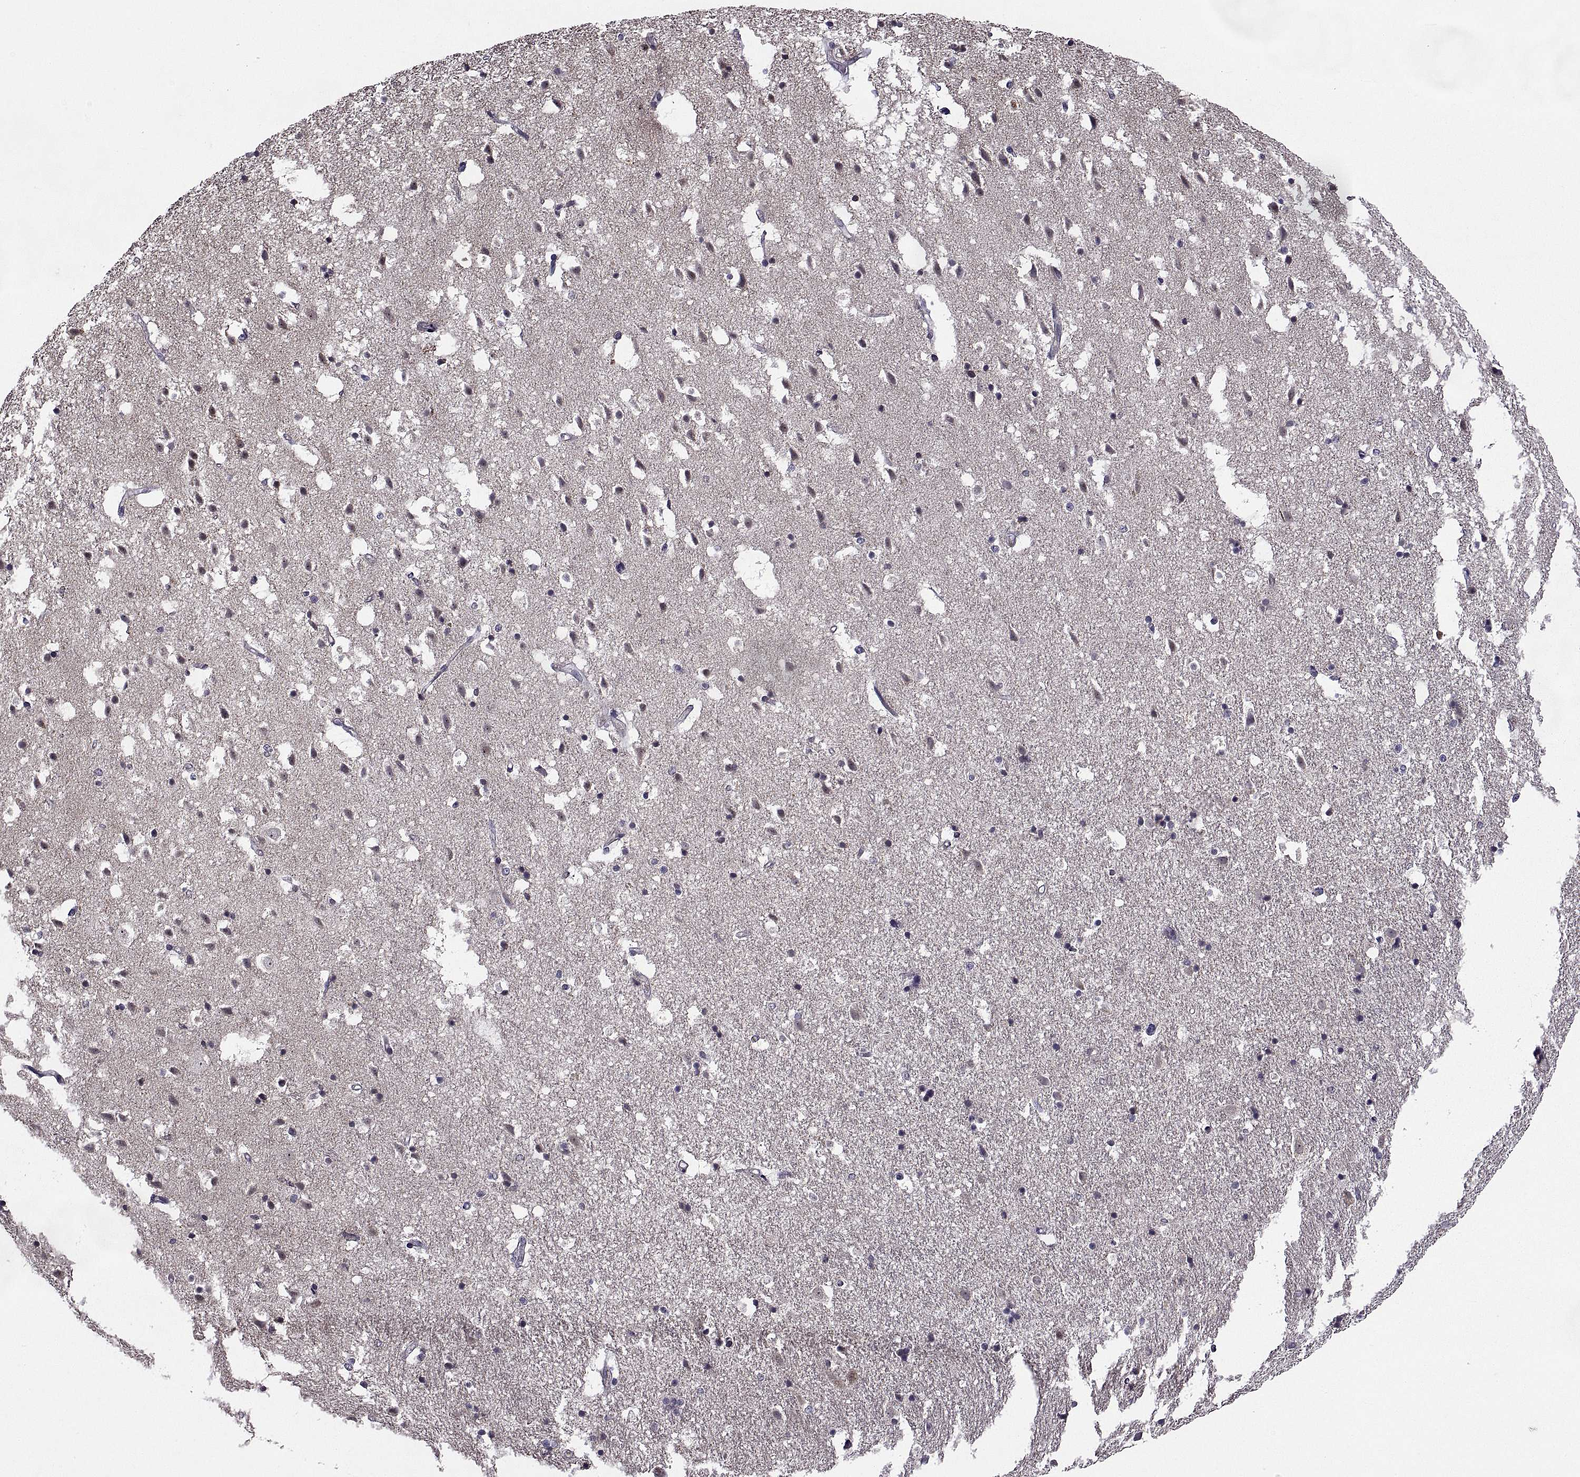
{"staining": {"intensity": "negative", "quantity": "none", "location": "none"}, "tissue": "hippocampus", "cell_type": "Glial cells", "image_type": "normal", "snomed": [{"axis": "morphology", "description": "Normal tissue, NOS"}, {"axis": "topography", "description": "Hippocampus"}], "caption": "A histopathology image of hippocampus stained for a protein shows no brown staining in glial cells. (DAB (3,3'-diaminobenzidine) immunohistochemistry (IHC) visualized using brightfield microscopy, high magnification).", "gene": "NPTX2", "patient": {"sex": "male", "age": 49}}